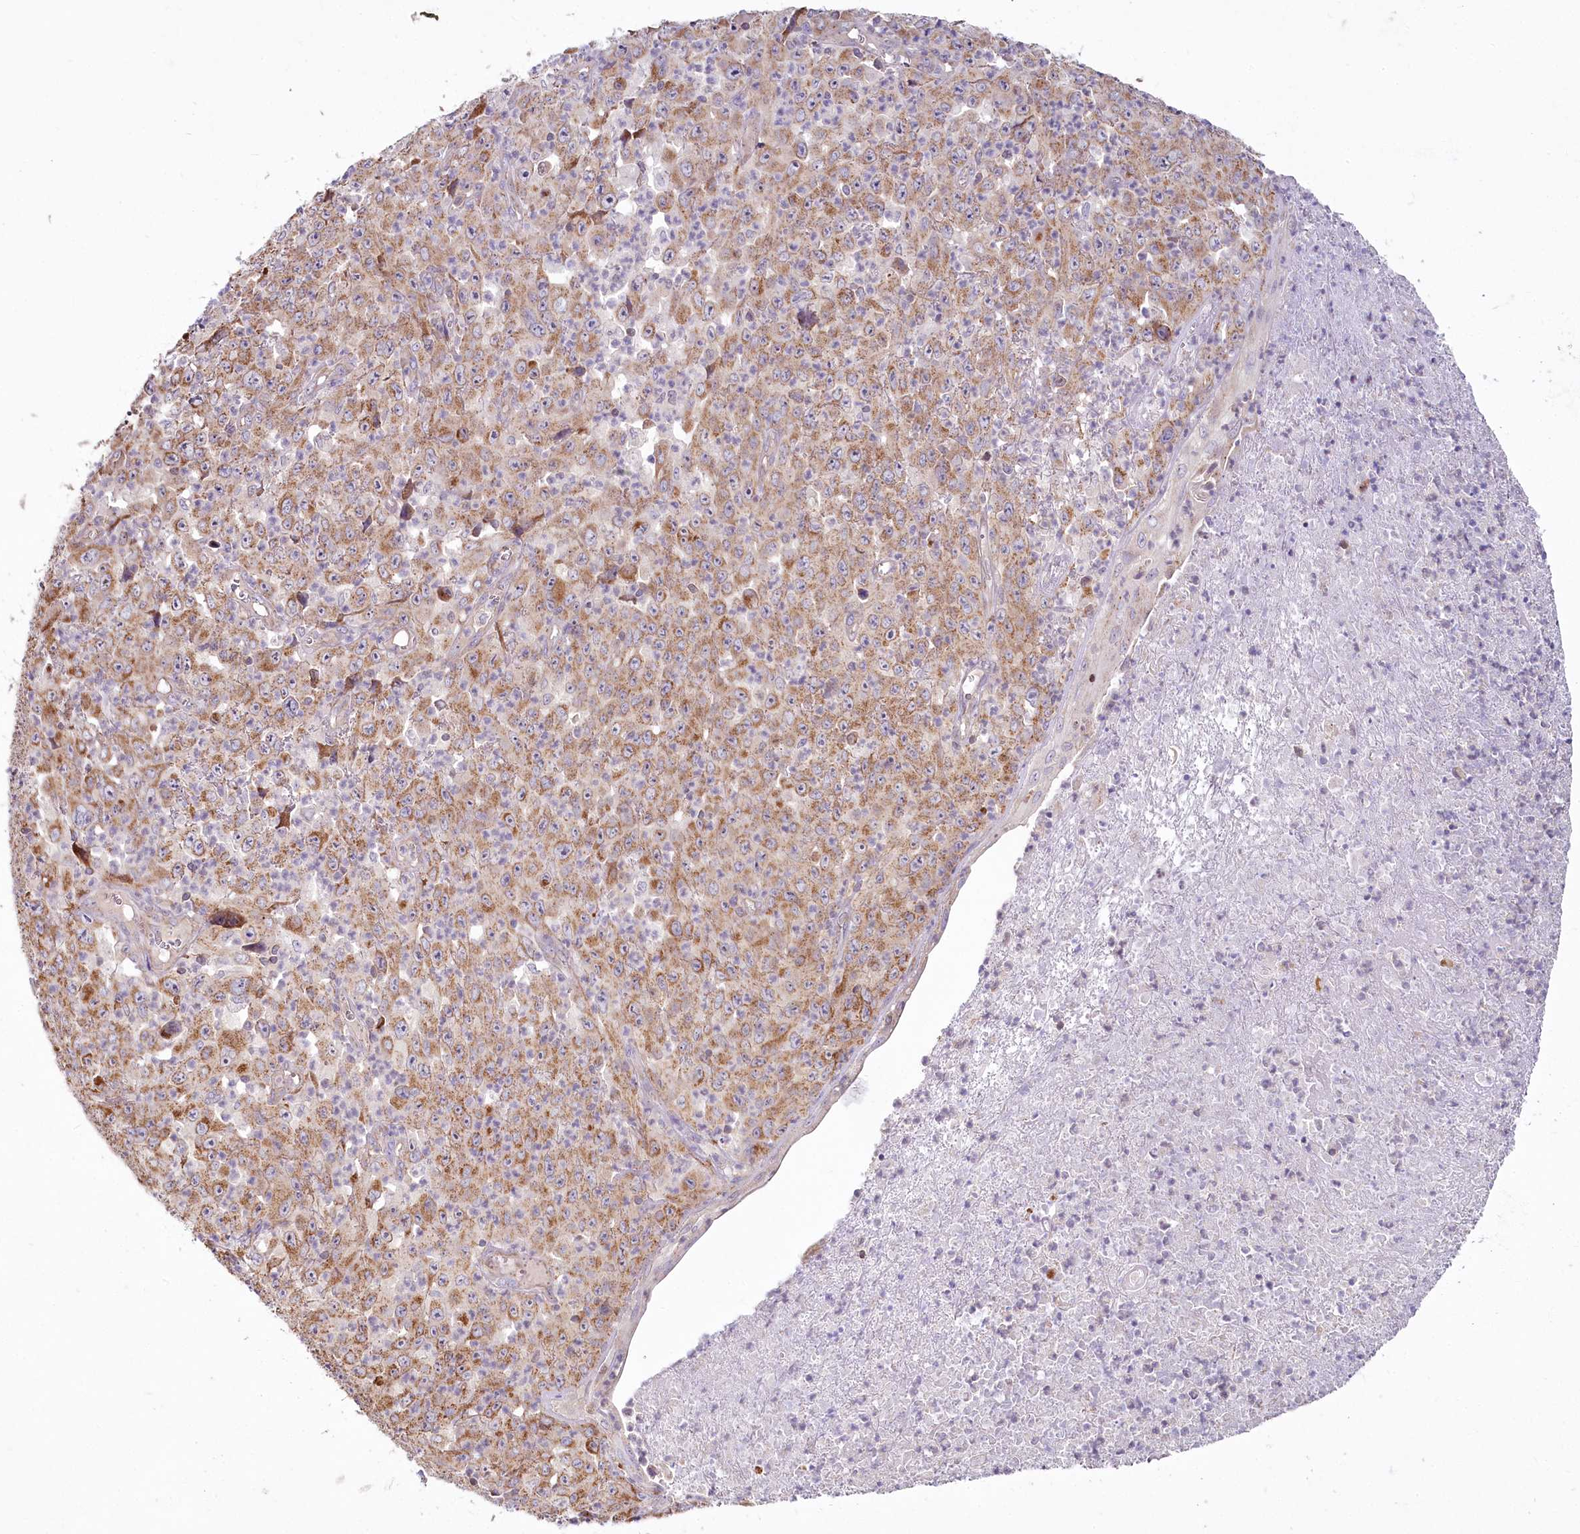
{"staining": {"intensity": "moderate", "quantity": ">75%", "location": "cytoplasmic/membranous"}, "tissue": "melanoma", "cell_type": "Tumor cells", "image_type": "cancer", "snomed": [{"axis": "morphology", "description": "Malignant melanoma, Metastatic site"}, {"axis": "topography", "description": "Skin"}], "caption": "Malignant melanoma (metastatic site) stained with DAB IHC reveals medium levels of moderate cytoplasmic/membranous staining in about >75% of tumor cells. (DAB IHC, brown staining for protein, blue staining for nuclei).", "gene": "ACOX2", "patient": {"sex": "female", "age": 56}}